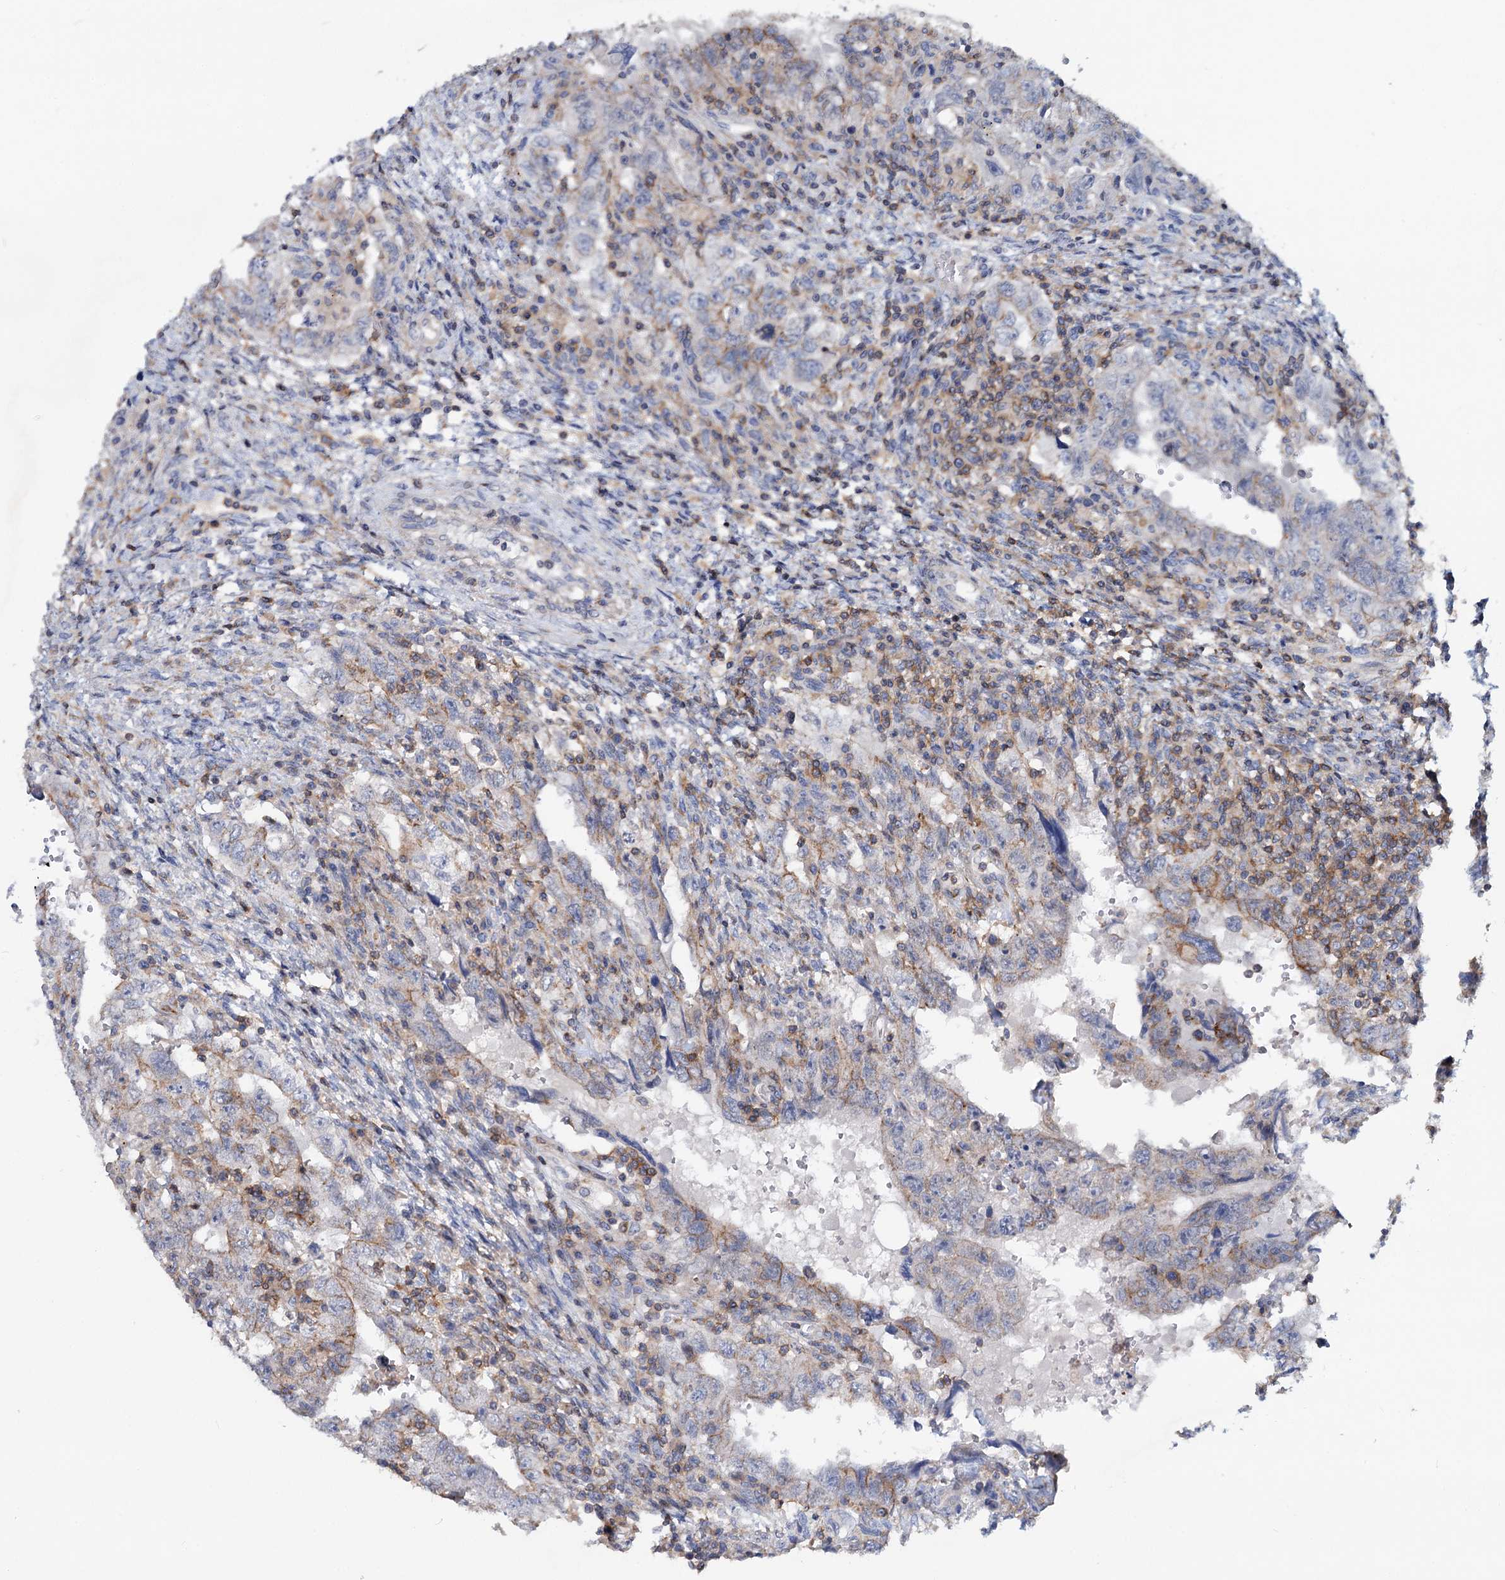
{"staining": {"intensity": "weak", "quantity": "25%-75%", "location": "cytoplasmic/membranous"}, "tissue": "testis cancer", "cell_type": "Tumor cells", "image_type": "cancer", "snomed": [{"axis": "morphology", "description": "Carcinoma, Embryonal, NOS"}, {"axis": "topography", "description": "Testis"}], "caption": "A high-resolution image shows IHC staining of embryonal carcinoma (testis), which demonstrates weak cytoplasmic/membranous staining in about 25%-75% of tumor cells.", "gene": "LRCH4", "patient": {"sex": "male", "age": 26}}